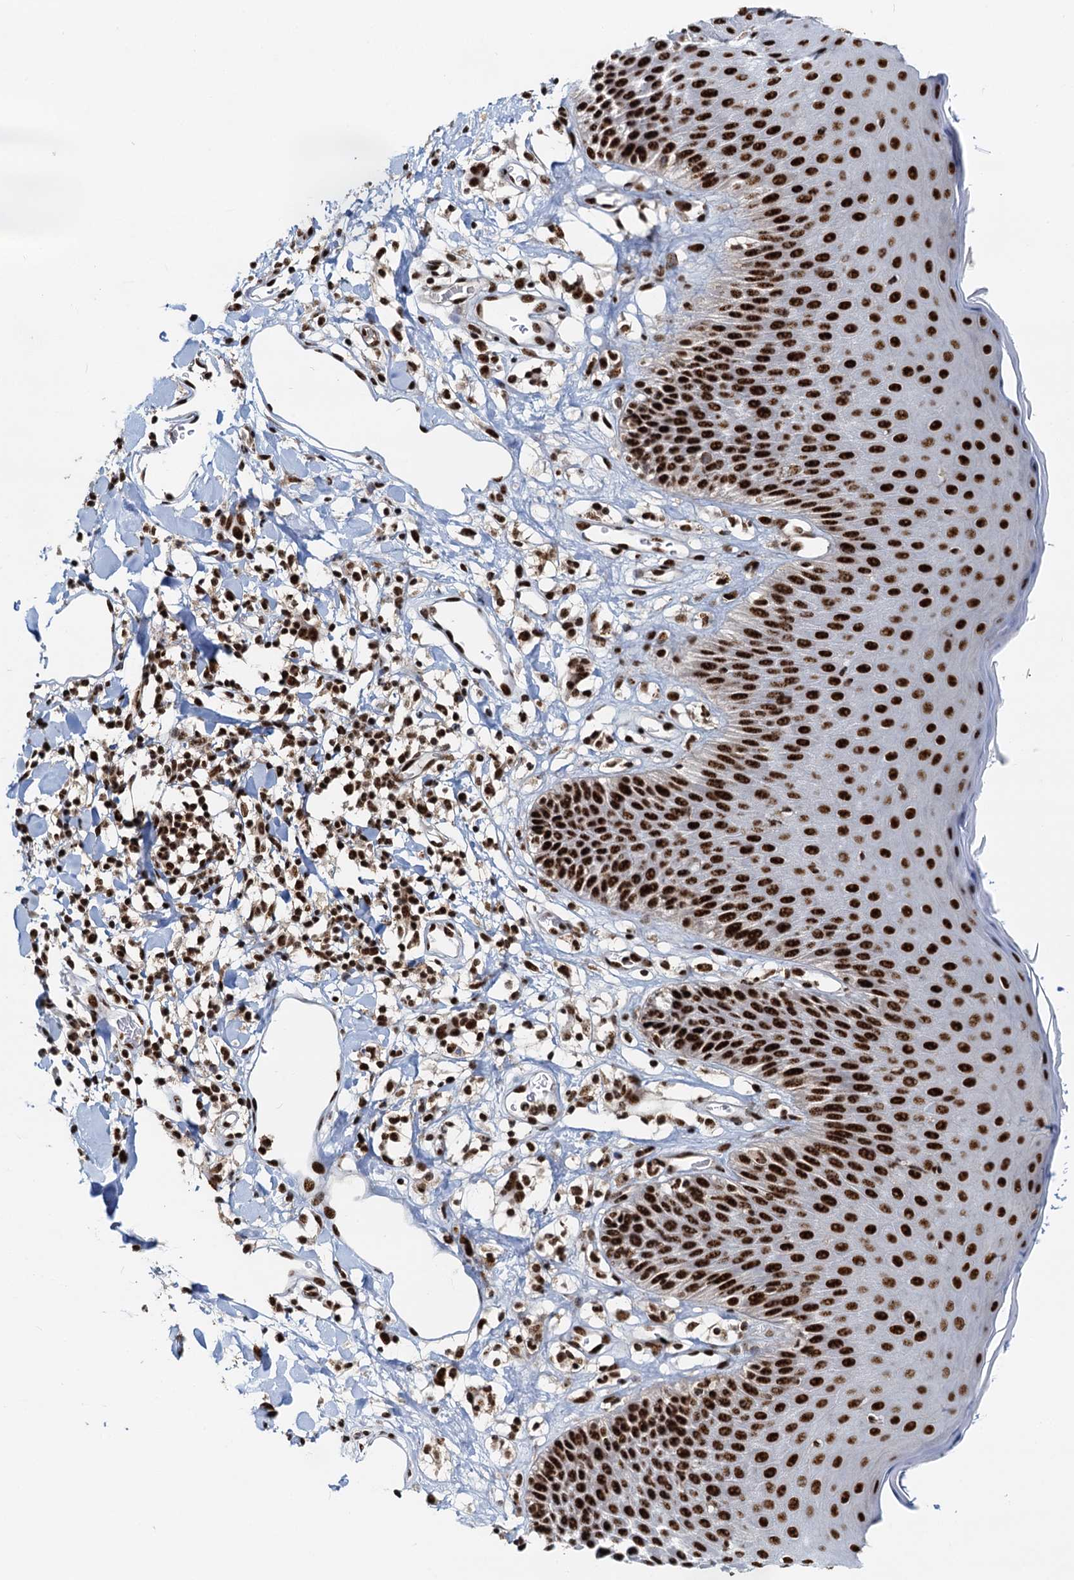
{"staining": {"intensity": "strong", "quantity": ">75%", "location": "nuclear"}, "tissue": "skin", "cell_type": "Epidermal cells", "image_type": "normal", "snomed": [{"axis": "morphology", "description": "Normal tissue, NOS"}, {"axis": "topography", "description": "Vulva"}], "caption": "Immunohistochemistry (IHC) staining of normal skin, which displays high levels of strong nuclear staining in about >75% of epidermal cells indicating strong nuclear protein positivity. The staining was performed using DAB (3,3'-diaminobenzidine) (brown) for protein detection and nuclei were counterstained in hematoxylin (blue).", "gene": "RBM26", "patient": {"sex": "female", "age": 68}}